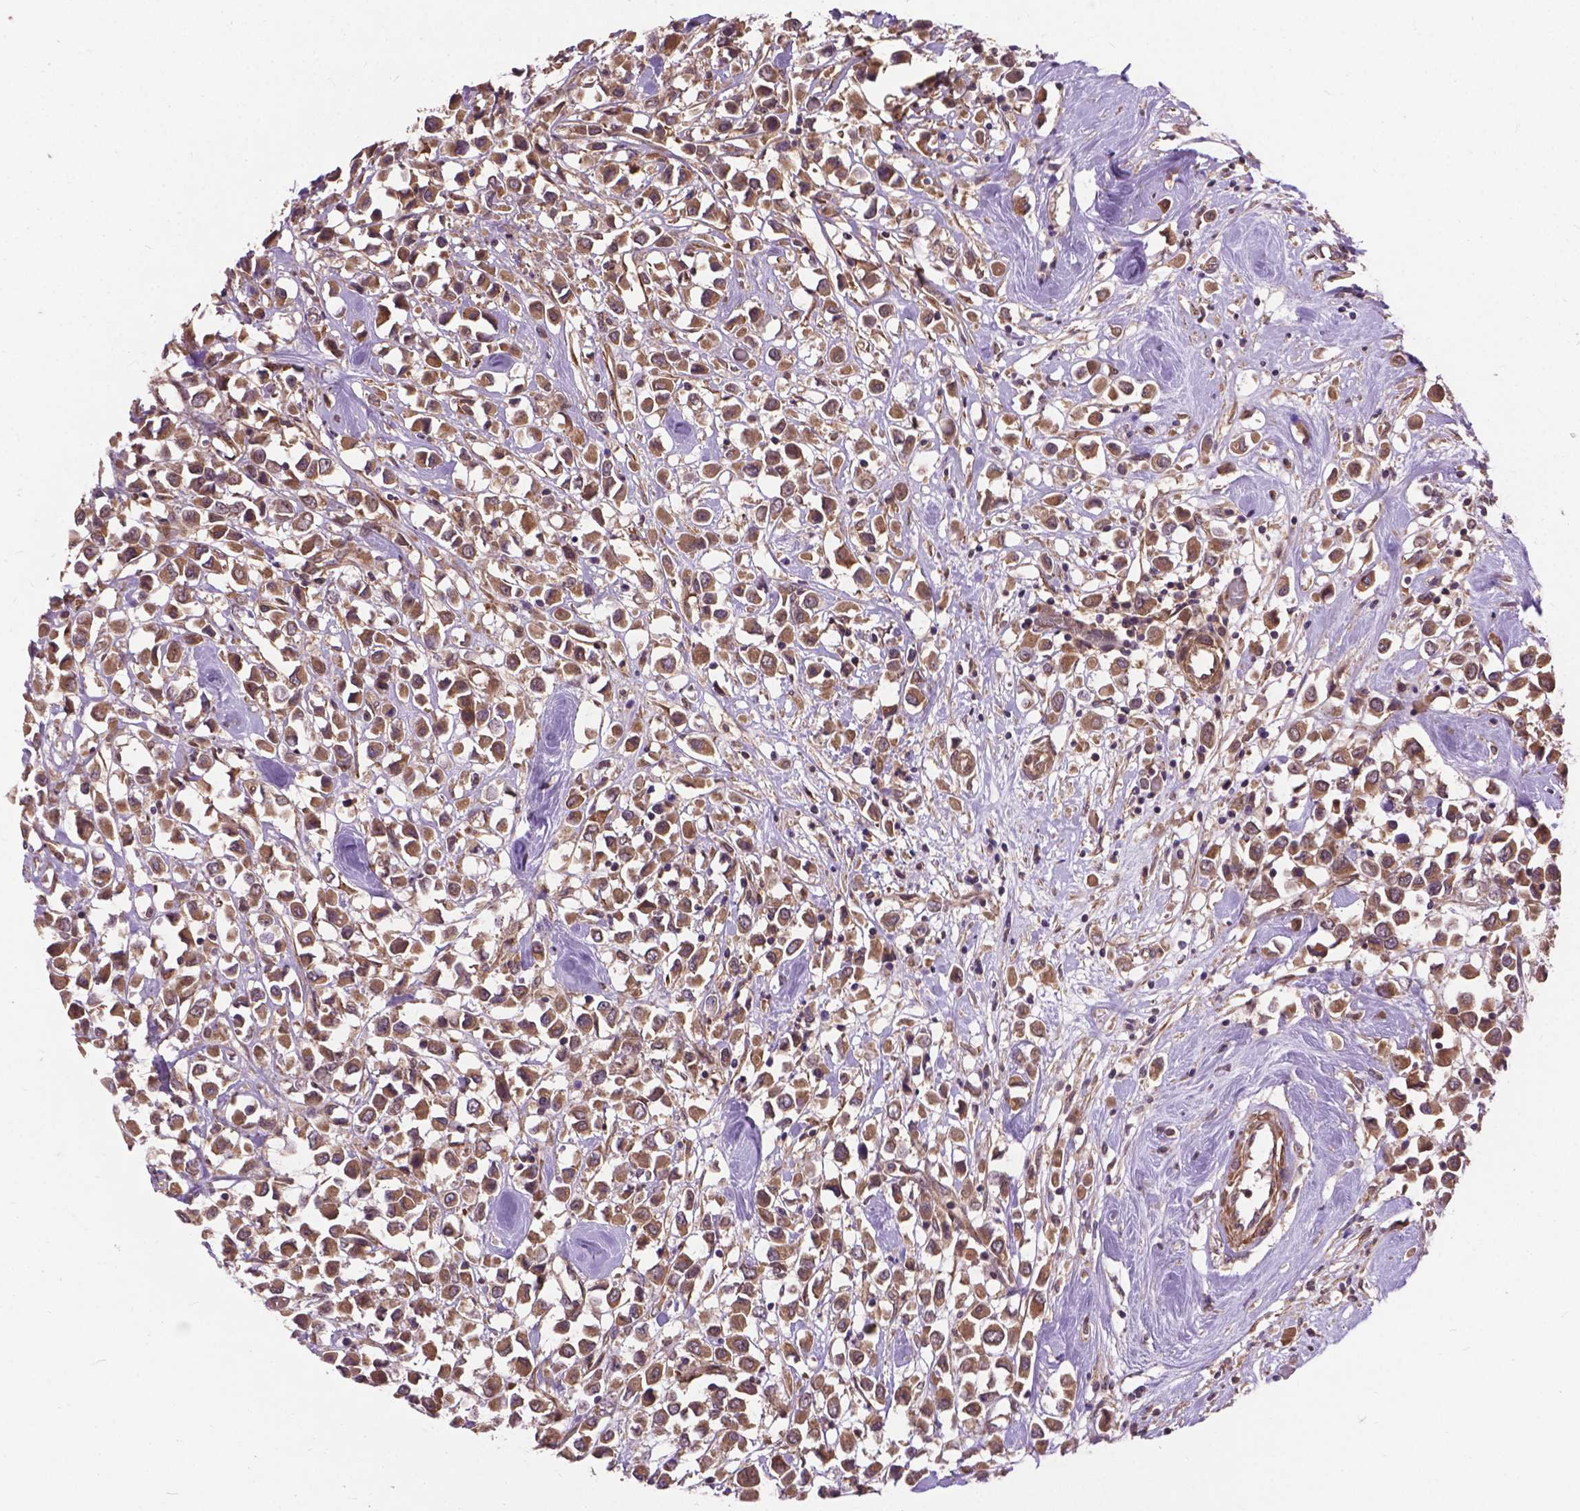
{"staining": {"intensity": "moderate", "quantity": ">75%", "location": "cytoplasmic/membranous"}, "tissue": "breast cancer", "cell_type": "Tumor cells", "image_type": "cancer", "snomed": [{"axis": "morphology", "description": "Duct carcinoma"}, {"axis": "topography", "description": "Breast"}], "caption": "The histopathology image reveals immunohistochemical staining of breast cancer. There is moderate cytoplasmic/membranous expression is seen in about >75% of tumor cells.", "gene": "ZNF616", "patient": {"sex": "female", "age": 61}}